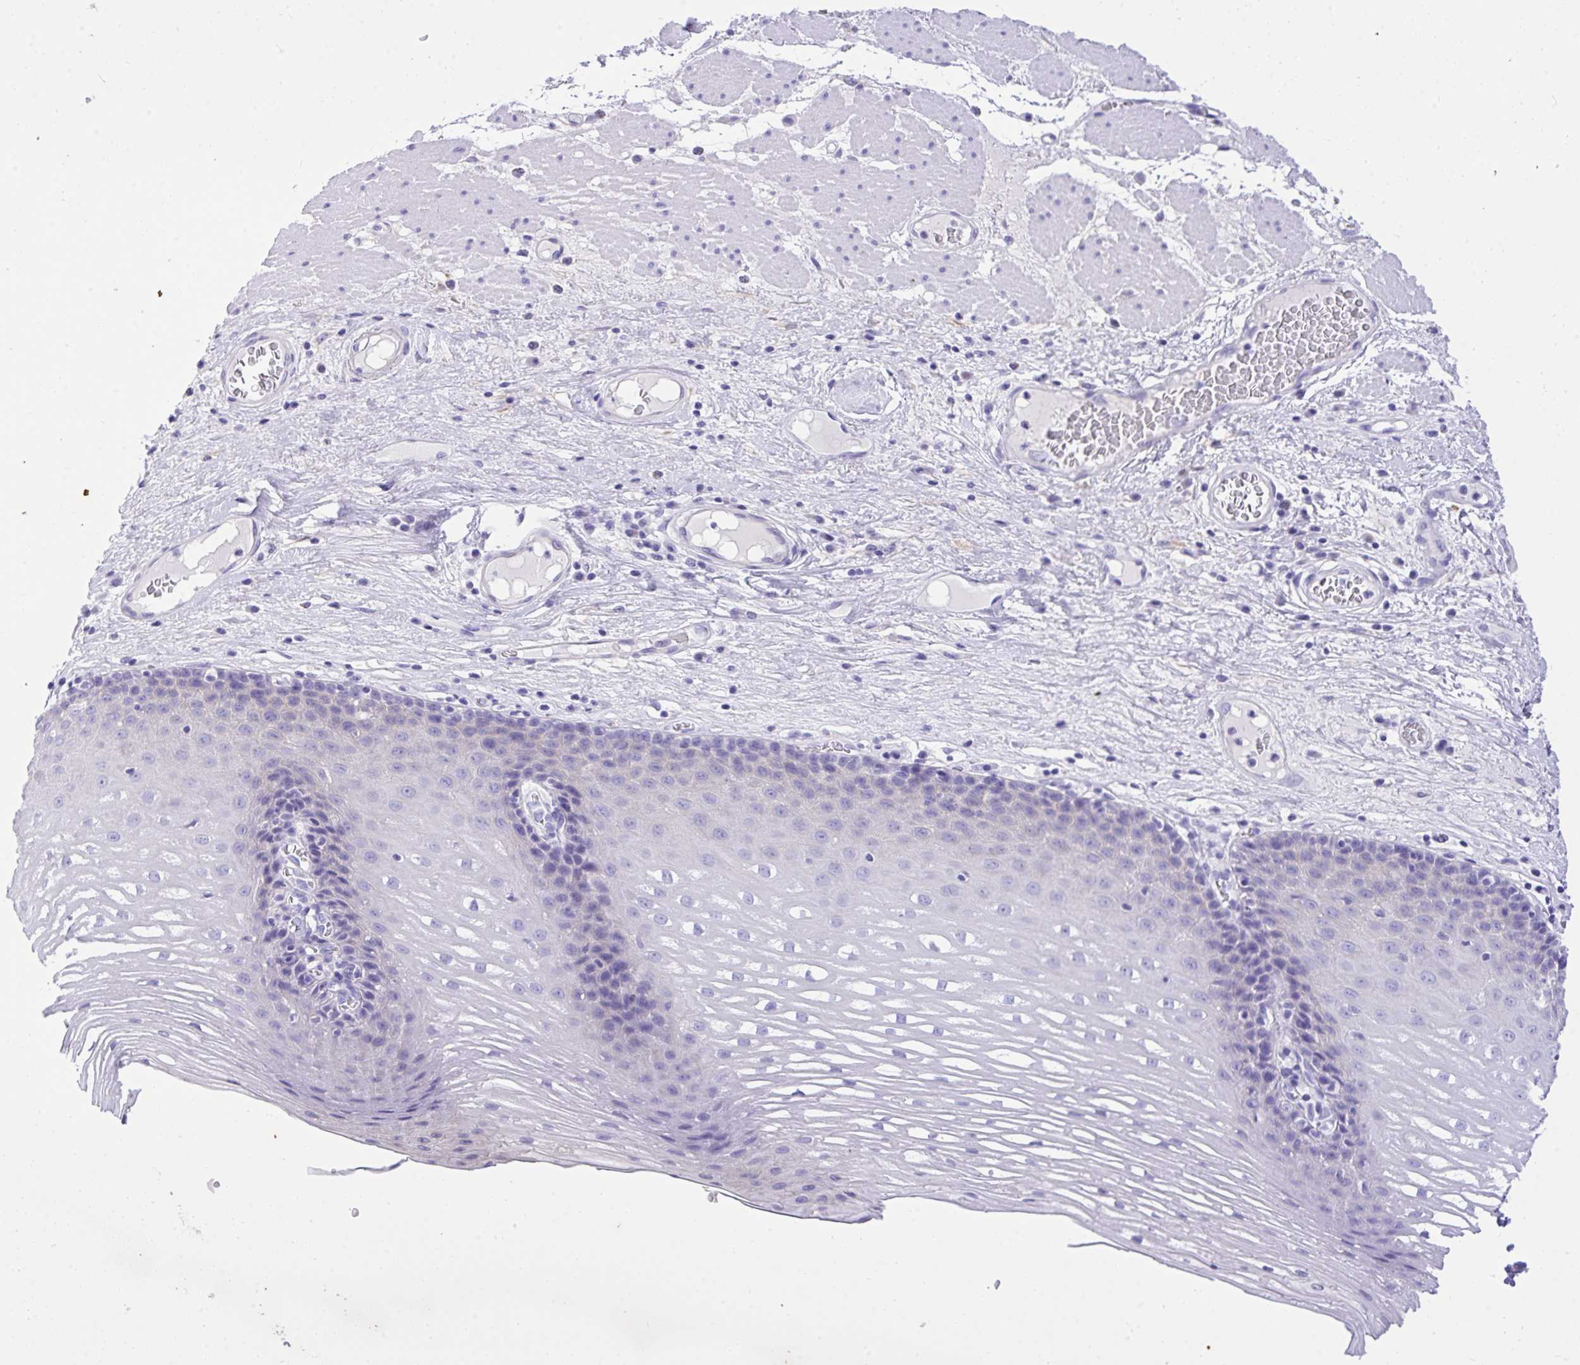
{"staining": {"intensity": "negative", "quantity": "none", "location": "none"}, "tissue": "esophagus", "cell_type": "Squamous epithelial cells", "image_type": "normal", "snomed": [{"axis": "morphology", "description": "Normal tissue, NOS"}, {"axis": "topography", "description": "Esophagus"}], "caption": "Photomicrograph shows no protein positivity in squamous epithelial cells of benign esophagus. (DAB IHC visualized using brightfield microscopy, high magnification).", "gene": "TLN2", "patient": {"sex": "male", "age": 62}}